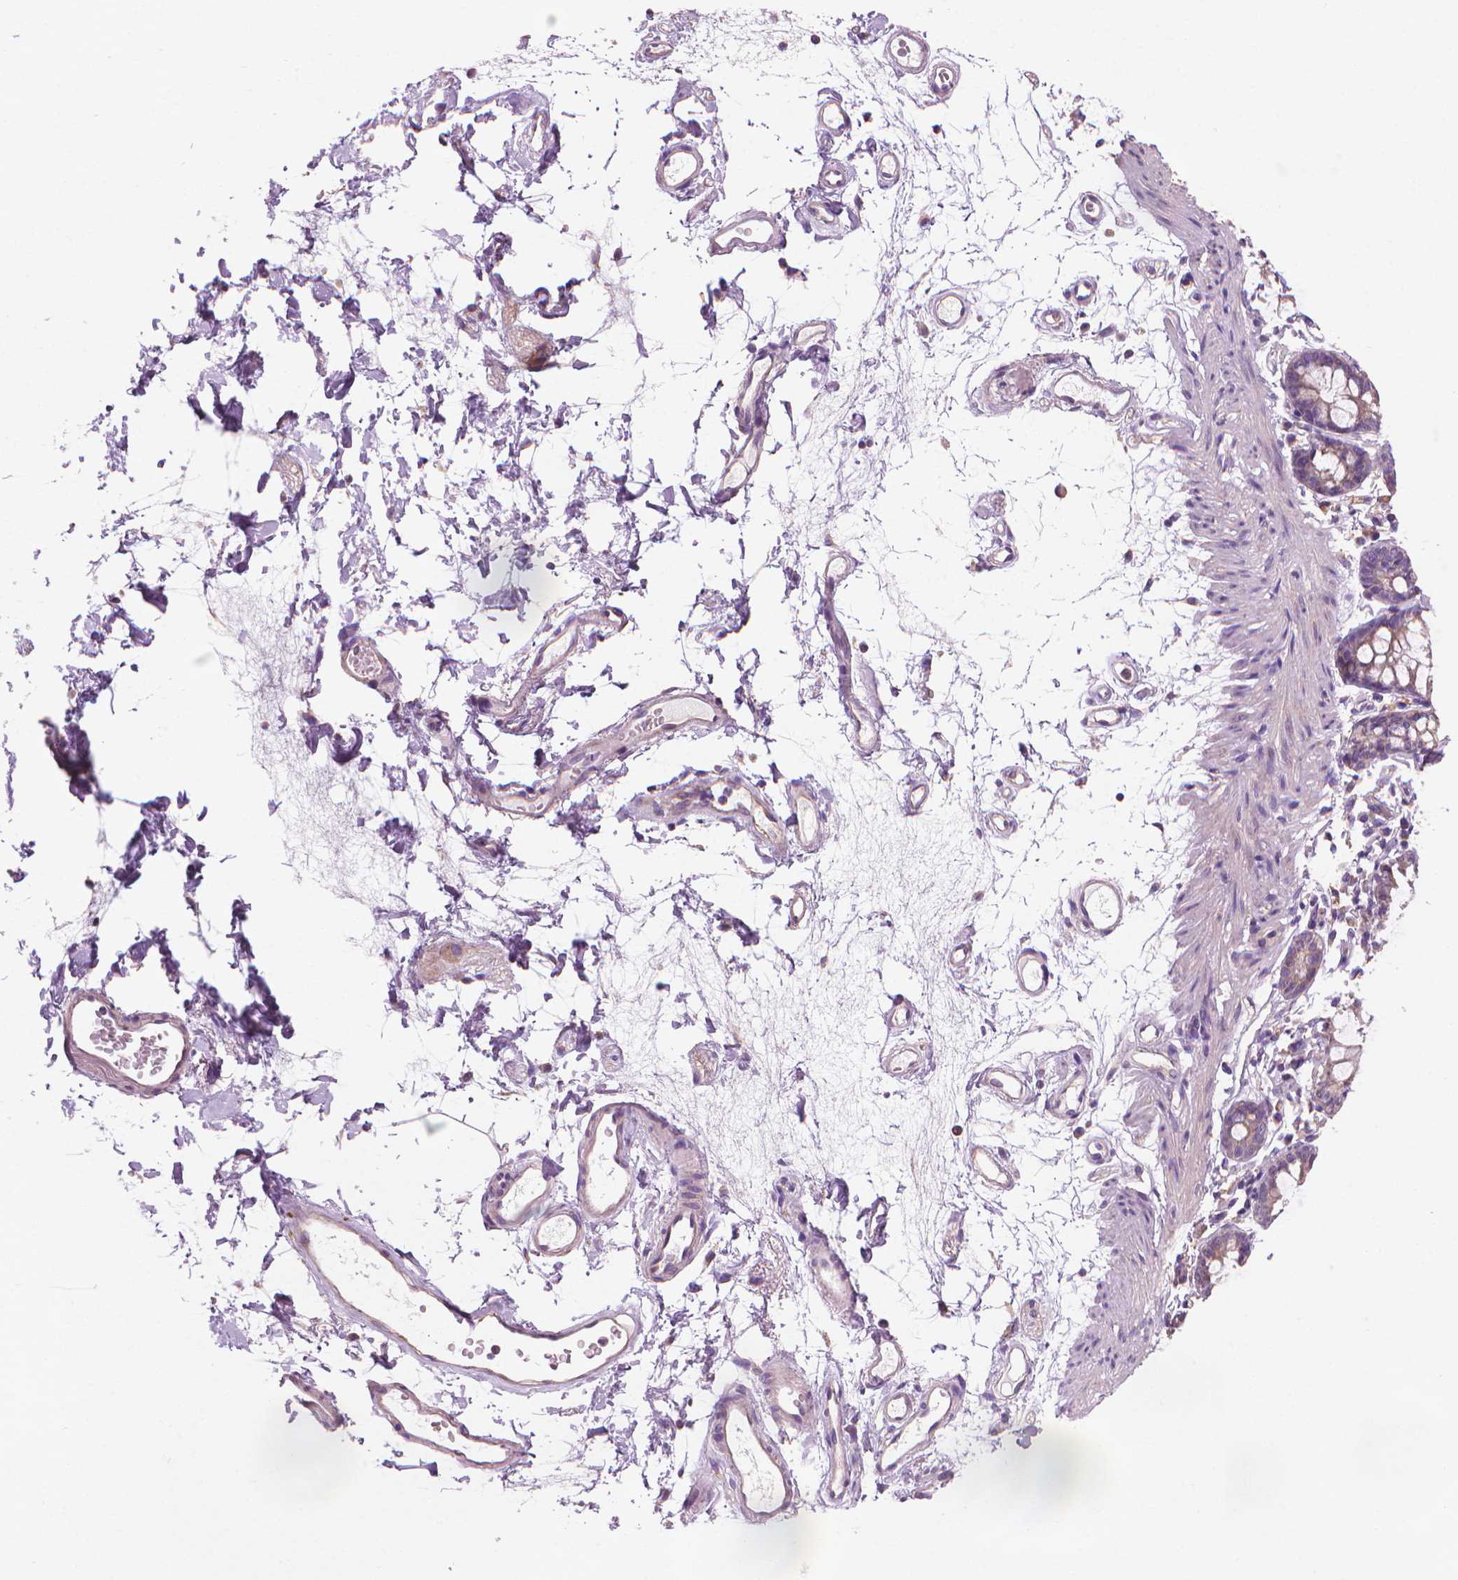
{"staining": {"intensity": "negative", "quantity": "none", "location": "none"}, "tissue": "colon", "cell_type": "Endothelial cells", "image_type": "normal", "snomed": [{"axis": "morphology", "description": "Normal tissue, NOS"}, {"axis": "topography", "description": "Colon"}], "caption": "Endothelial cells are negative for protein expression in unremarkable human colon. (Stains: DAB (3,3'-diaminobenzidine) immunohistochemistry with hematoxylin counter stain, Microscopy: brightfield microscopy at high magnification).", "gene": "TTC29", "patient": {"sex": "female", "age": 84}}